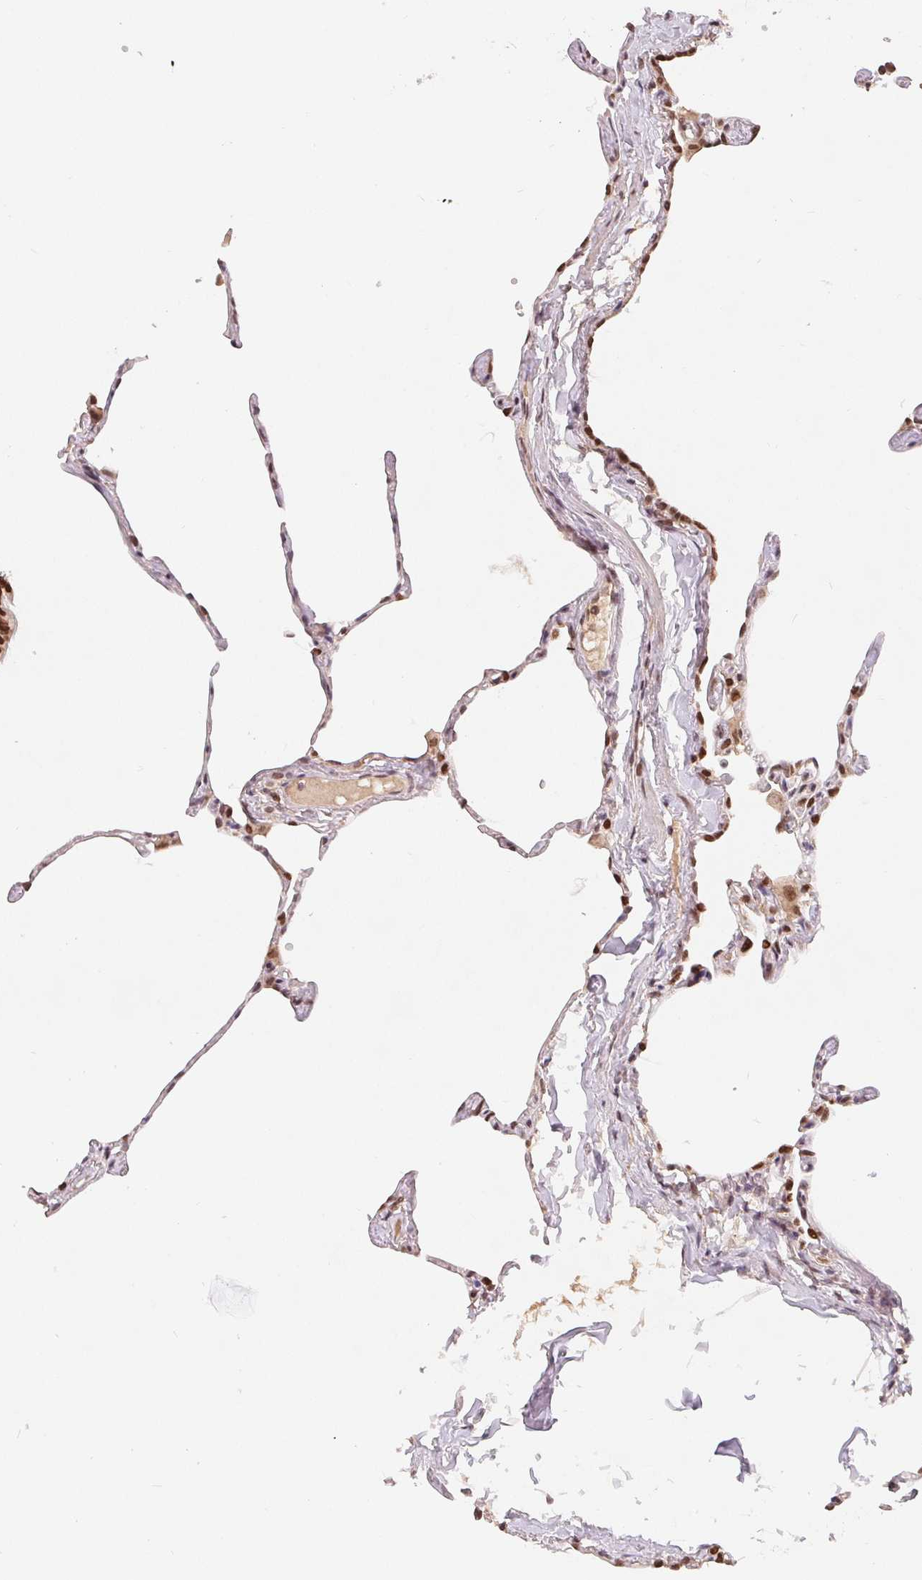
{"staining": {"intensity": "moderate", "quantity": "25%-75%", "location": "nuclear"}, "tissue": "lung", "cell_type": "Alveolar cells", "image_type": "normal", "snomed": [{"axis": "morphology", "description": "Normal tissue, NOS"}, {"axis": "topography", "description": "Lung"}], "caption": "Alveolar cells display moderate nuclear expression in approximately 25%-75% of cells in benign lung. The staining was performed using DAB (3,3'-diaminobenzidine) to visualize the protein expression in brown, while the nuclei were stained in blue with hematoxylin (Magnification: 20x).", "gene": "HMGN3", "patient": {"sex": "male", "age": 65}}